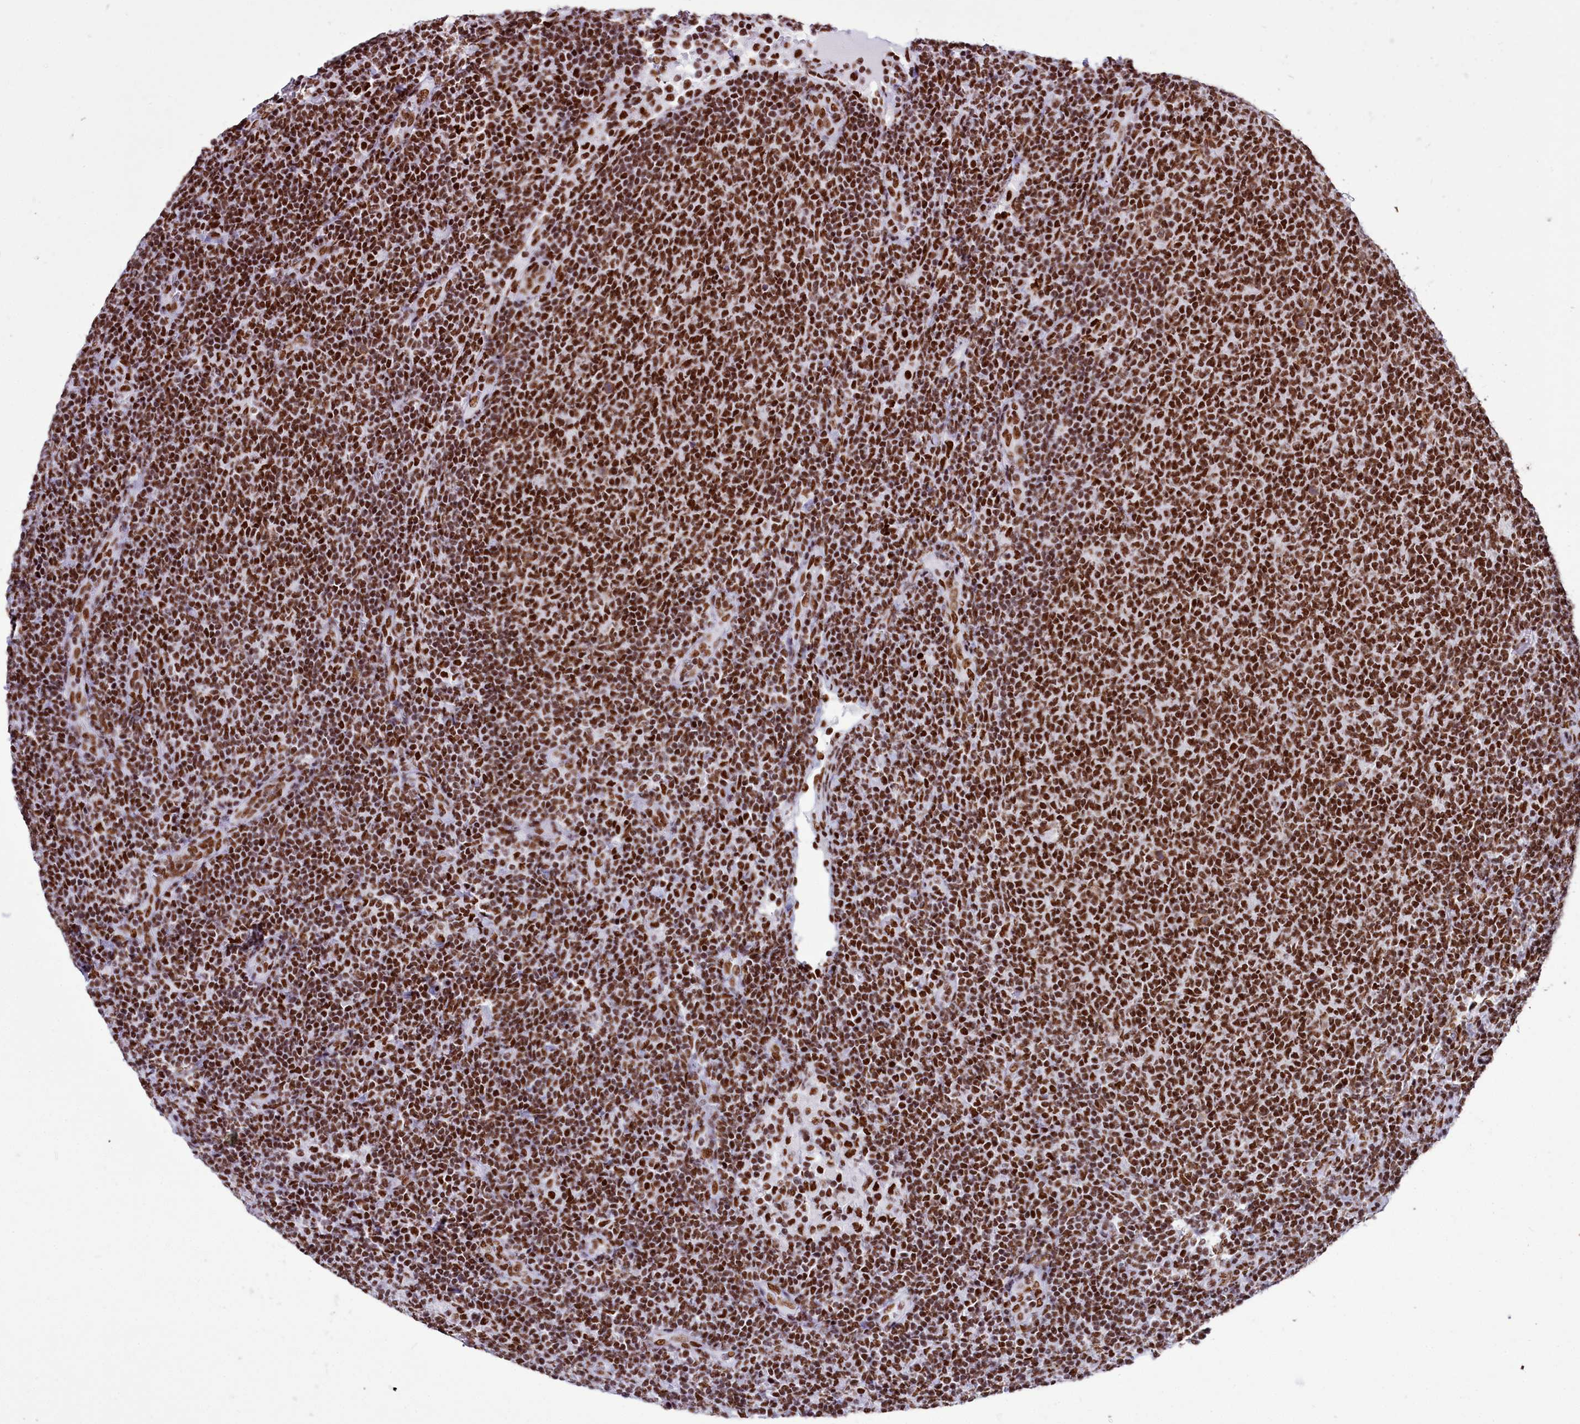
{"staining": {"intensity": "moderate", "quantity": ">75%", "location": "nuclear"}, "tissue": "lymphoma", "cell_type": "Tumor cells", "image_type": "cancer", "snomed": [{"axis": "morphology", "description": "Malignant lymphoma, non-Hodgkin's type, Low grade"}, {"axis": "topography", "description": "Lymph node"}], "caption": "A high-resolution histopathology image shows IHC staining of malignant lymphoma, non-Hodgkin's type (low-grade), which shows moderate nuclear staining in approximately >75% of tumor cells. (brown staining indicates protein expression, while blue staining denotes nuclei).", "gene": "RALY", "patient": {"sex": "male", "age": 66}}